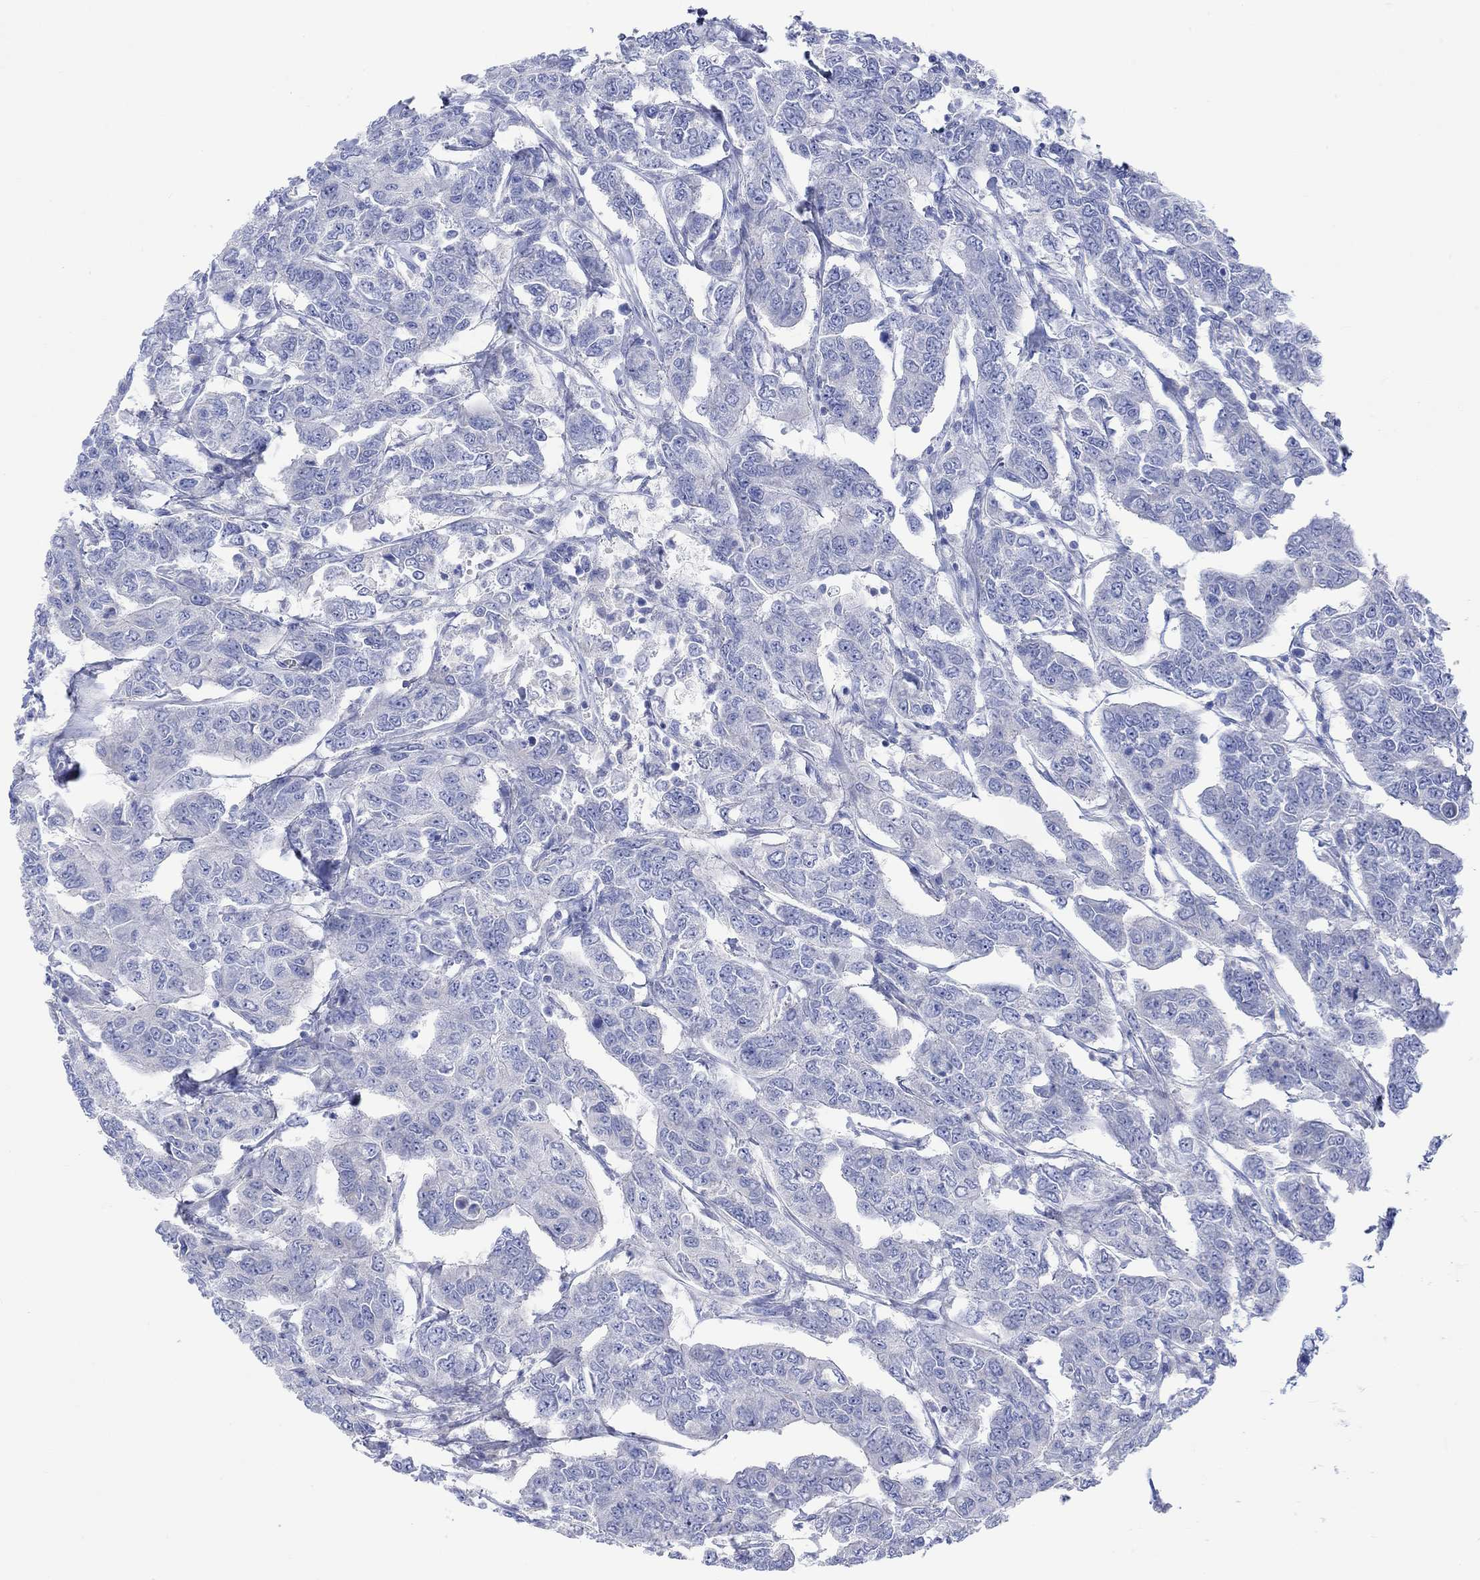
{"staining": {"intensity": "negative", "quantity": "none", "location": "none"}, "tissue": "breast cancer", "cell_type": "Tumor cells", "image_type": "cancer", "snomed": [{"axis": "morphology", "description": "Duct carcinoma"}, {"axis": "topography", "description": "Breast"}], "caption": "A histopathology image of human breast cancer is negative for staining in tumor cells.", "gene": "REEP6", "patient": {"sex": "female", "age": 88}}